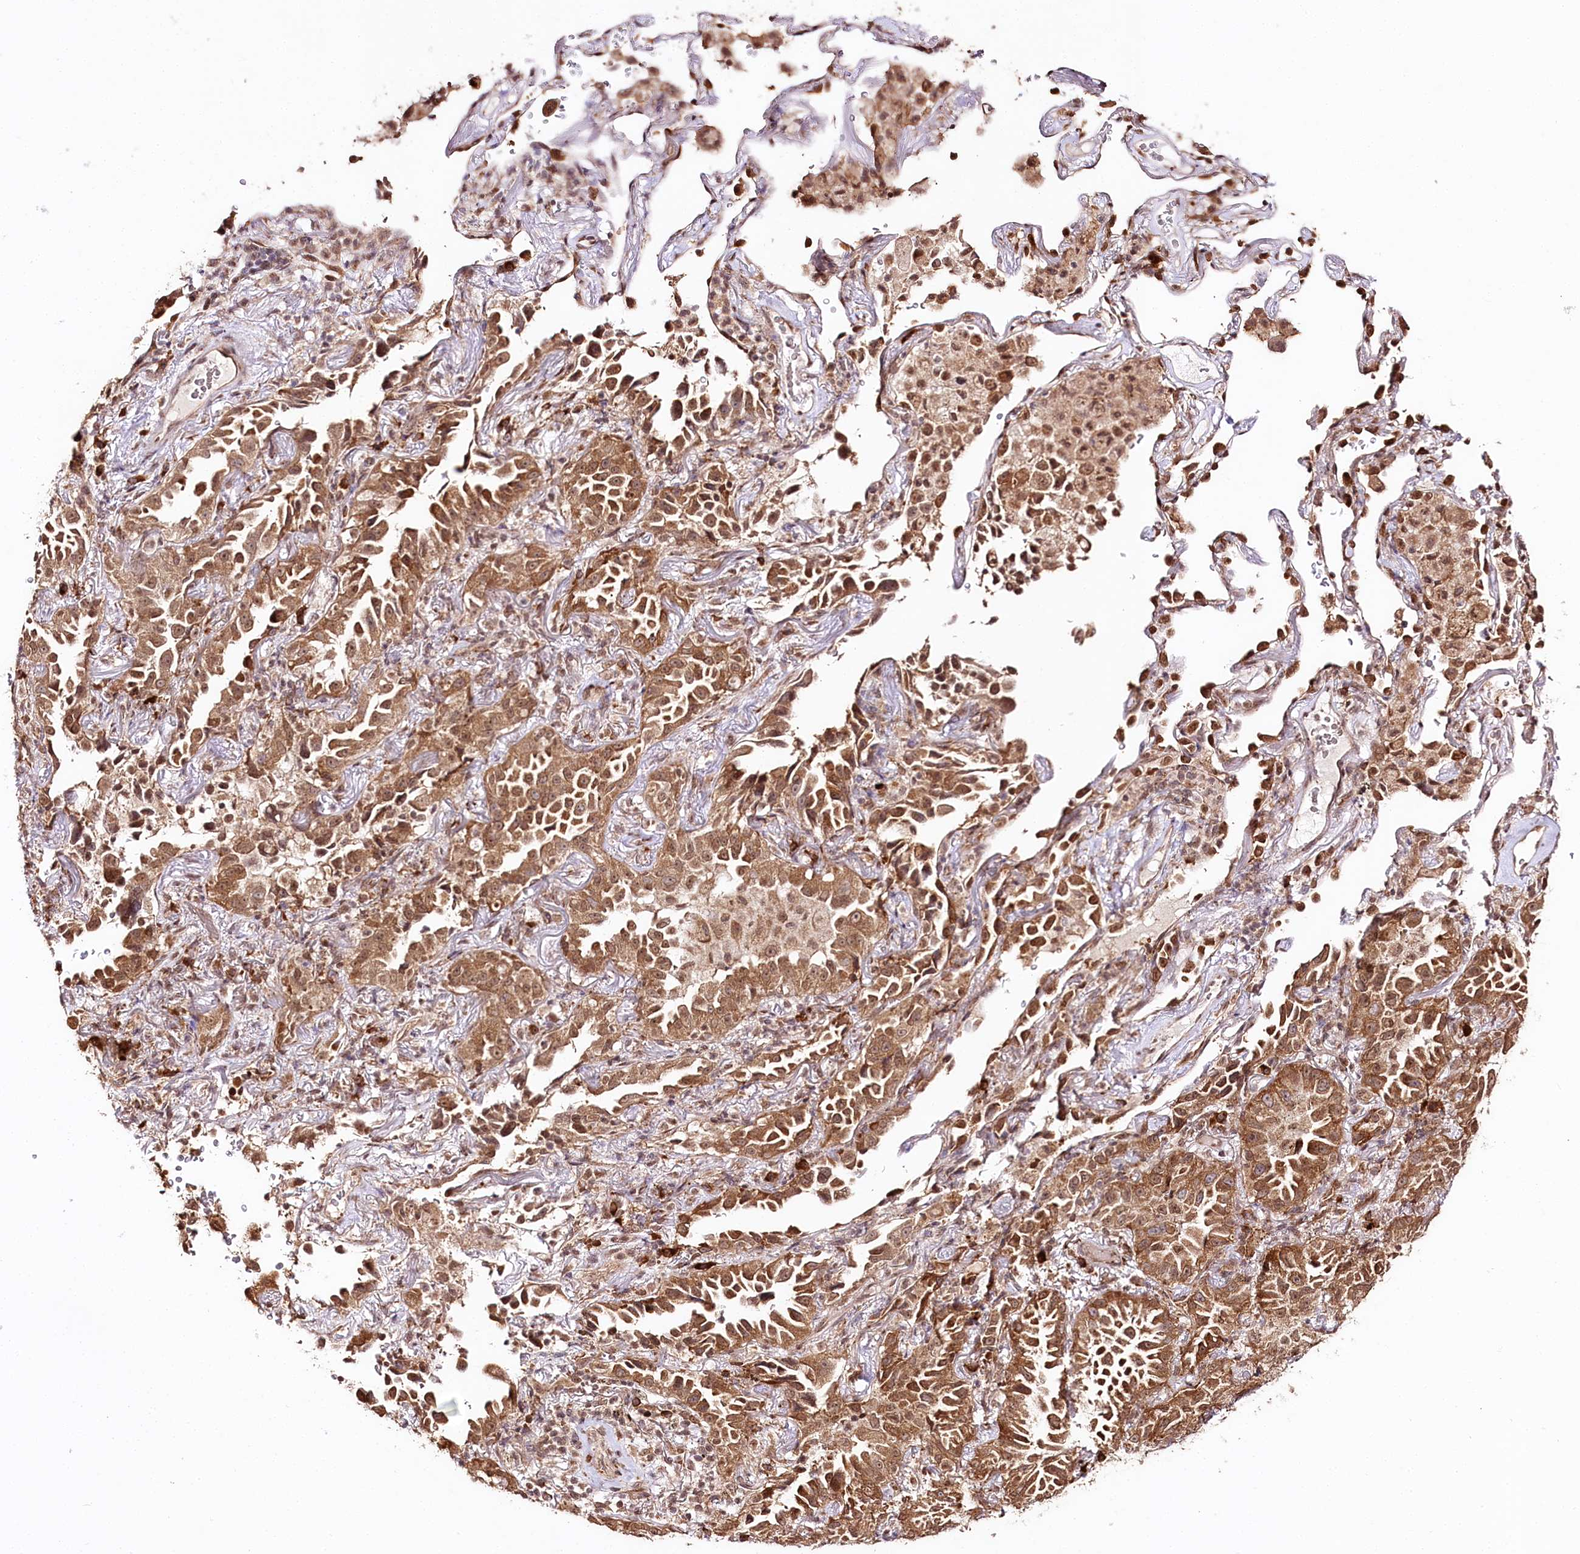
{"staining": {"intensity": "moderate", "quantity": ">75%", "location": "cytoplasmic/membranous,nuclear"}, "tissue": "lung cancer", "cell_type": "Tumor cells", "image_type": "cancer", "snomed": [{"axis": "morphology", "description": "Adenocarcinoma, NOS"}, {"axis": "topography", "description": "Lung"}], "caption": "About >75% of tumor cells in lung cancer (adenocarcinoma) reveal moderate cytoplasmic/membranous and nuclear protein staining as visualized by brown immunohistochemical staining.", "gene": "ENSG00000144785", "patient": {"sex": "female", "age": 69}}